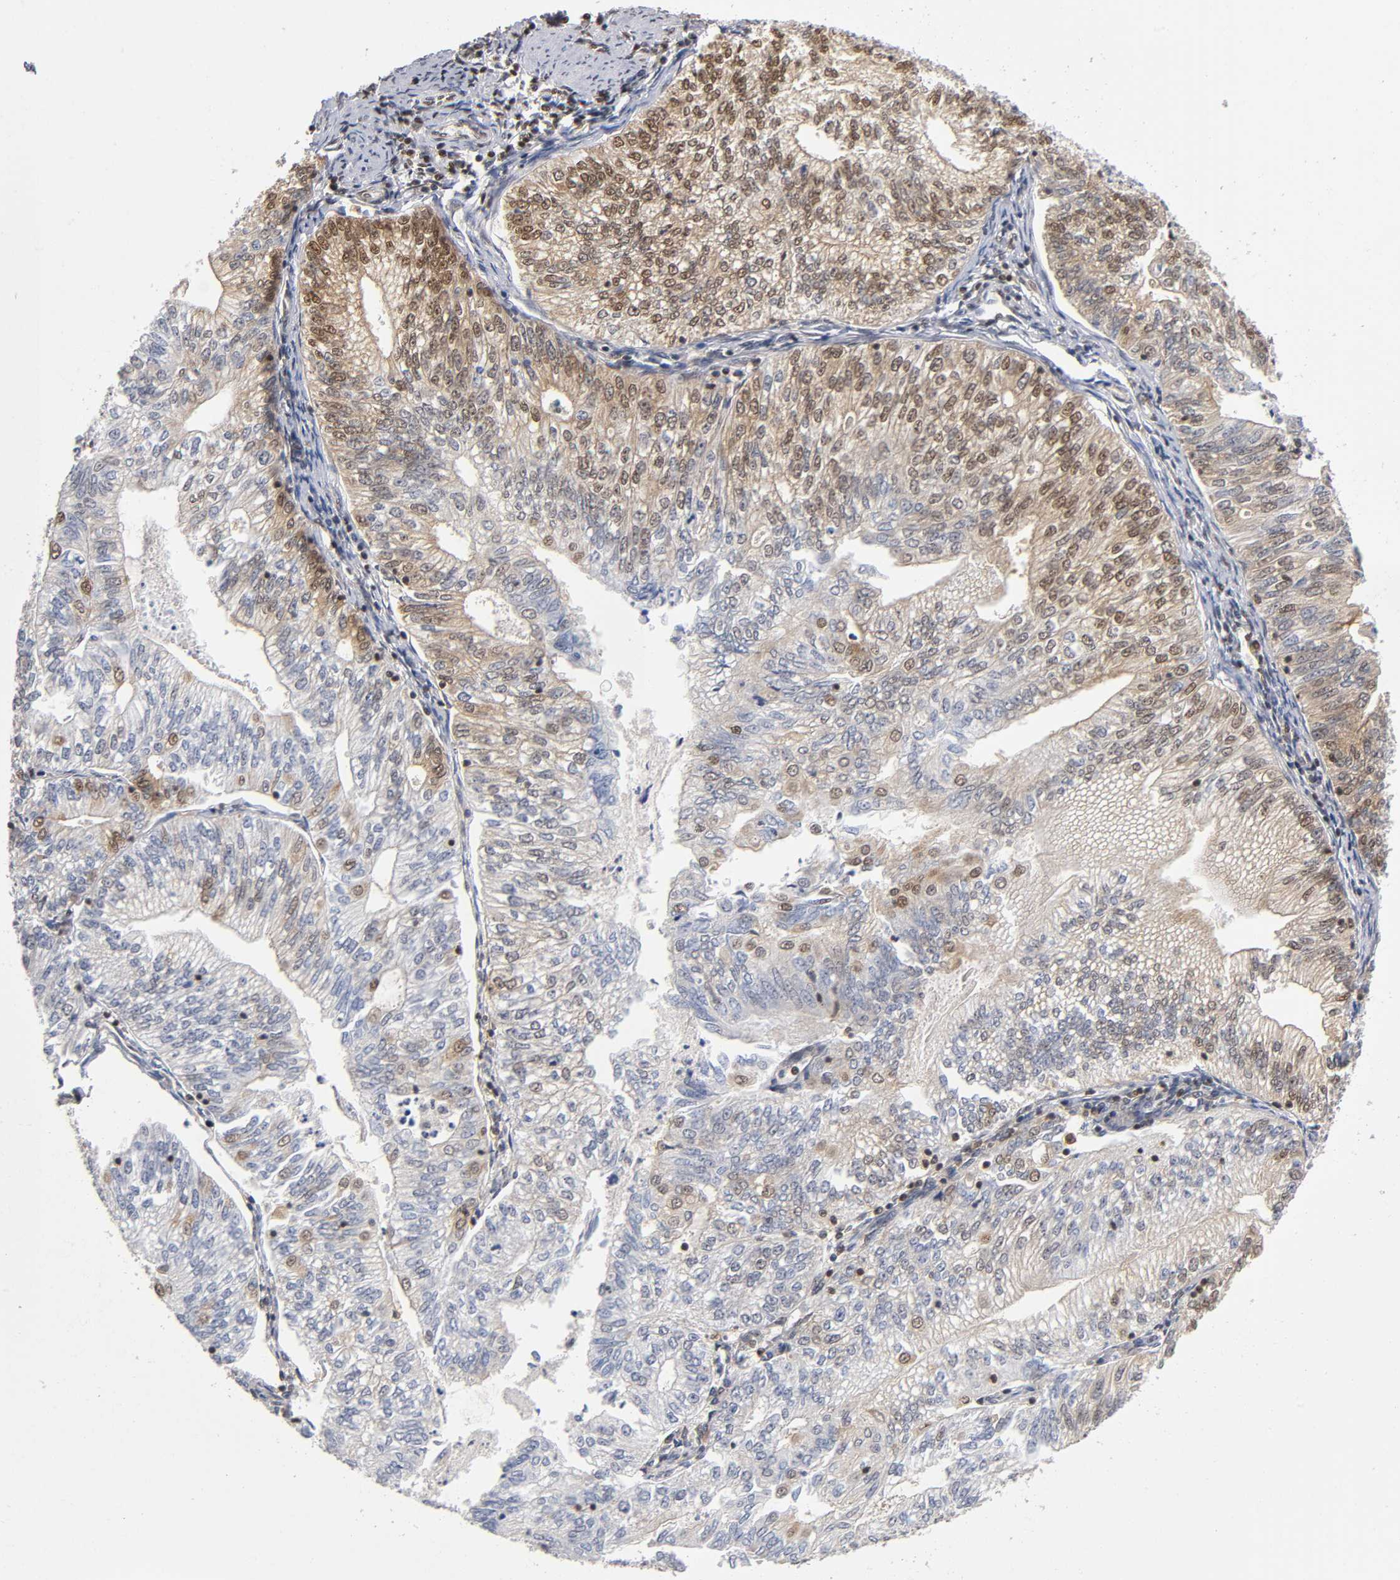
{"staining": {"intensity": "strong", "quantity": ">75%", "location": "nuclear"}, "tissue": "endometrial cancer", "cell_type": "Tumor cells", "image_type": "cancer", "snomed": [{"axis": "morphology", "description": "Adenocarcinoma, NOS"}, {"axis": "topography", "description": "Endometrium"}], "caption": "Immunohistochemistry (IHC) image of neoplastic tissue: human adenocarcinoma (endometrial) stained using immunohistochemistry exhibits high levels of strong protein expression localized specifically in the nuclear of tumor cells, appearing as a nuclear brown color.", "gene": "ILKAP", "patient": {"sex": "female", "age": 69}}